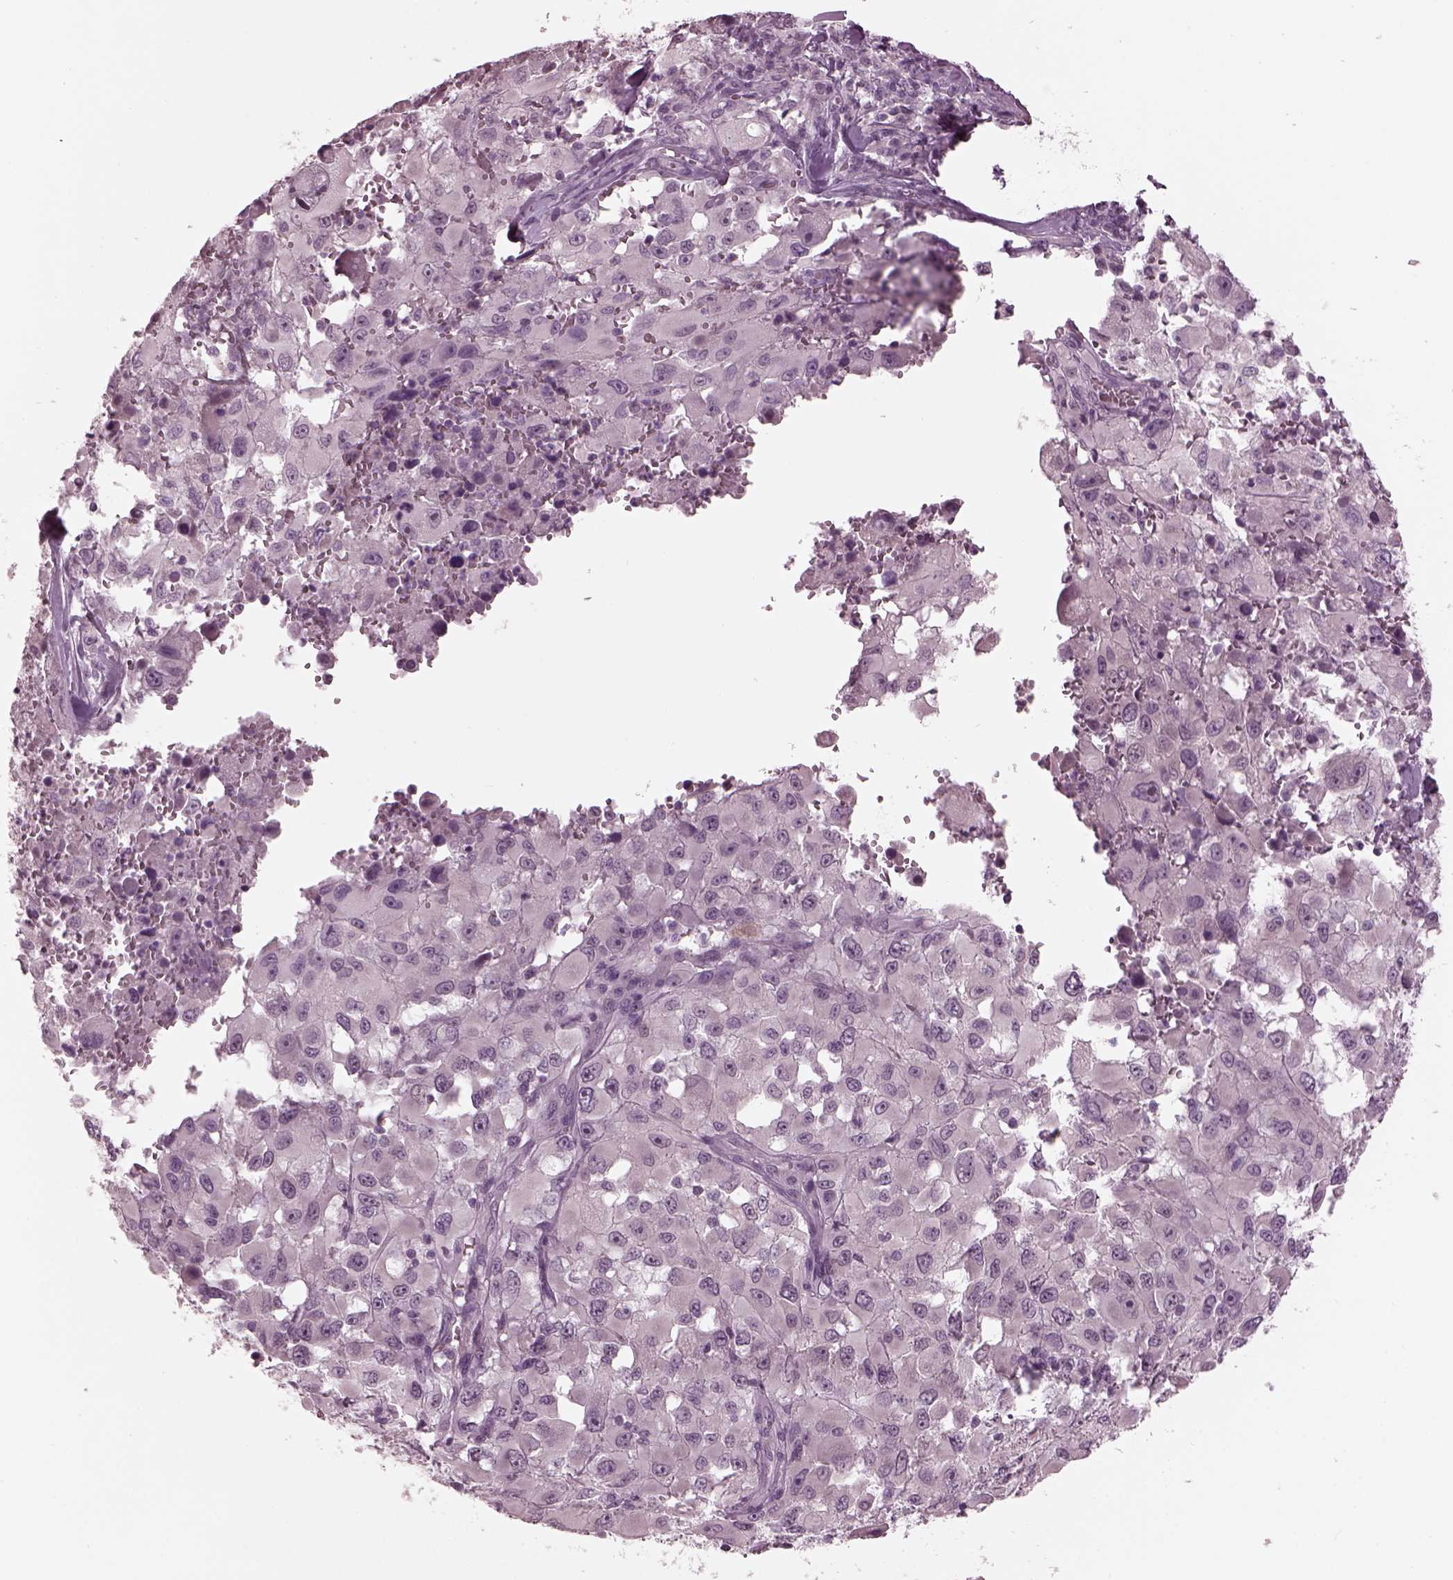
{"staining": {"intensity": "negative", "quantity": "none", "location": "none"}, "tissue": "melanoma", "cell_type": "Tumor cells", "image_type": "cancer", "snomed": [{"axis": "morphology", "description": "Malignant melanoma, Metastatic site"}, {"axis": "topography", "description": "Lymph node"}], "caption": "A micrograph of human melanoma is negative for staining in tumor cells.", "gene": "CLCN4", "patient": {"sex": "male", "age": 50}}